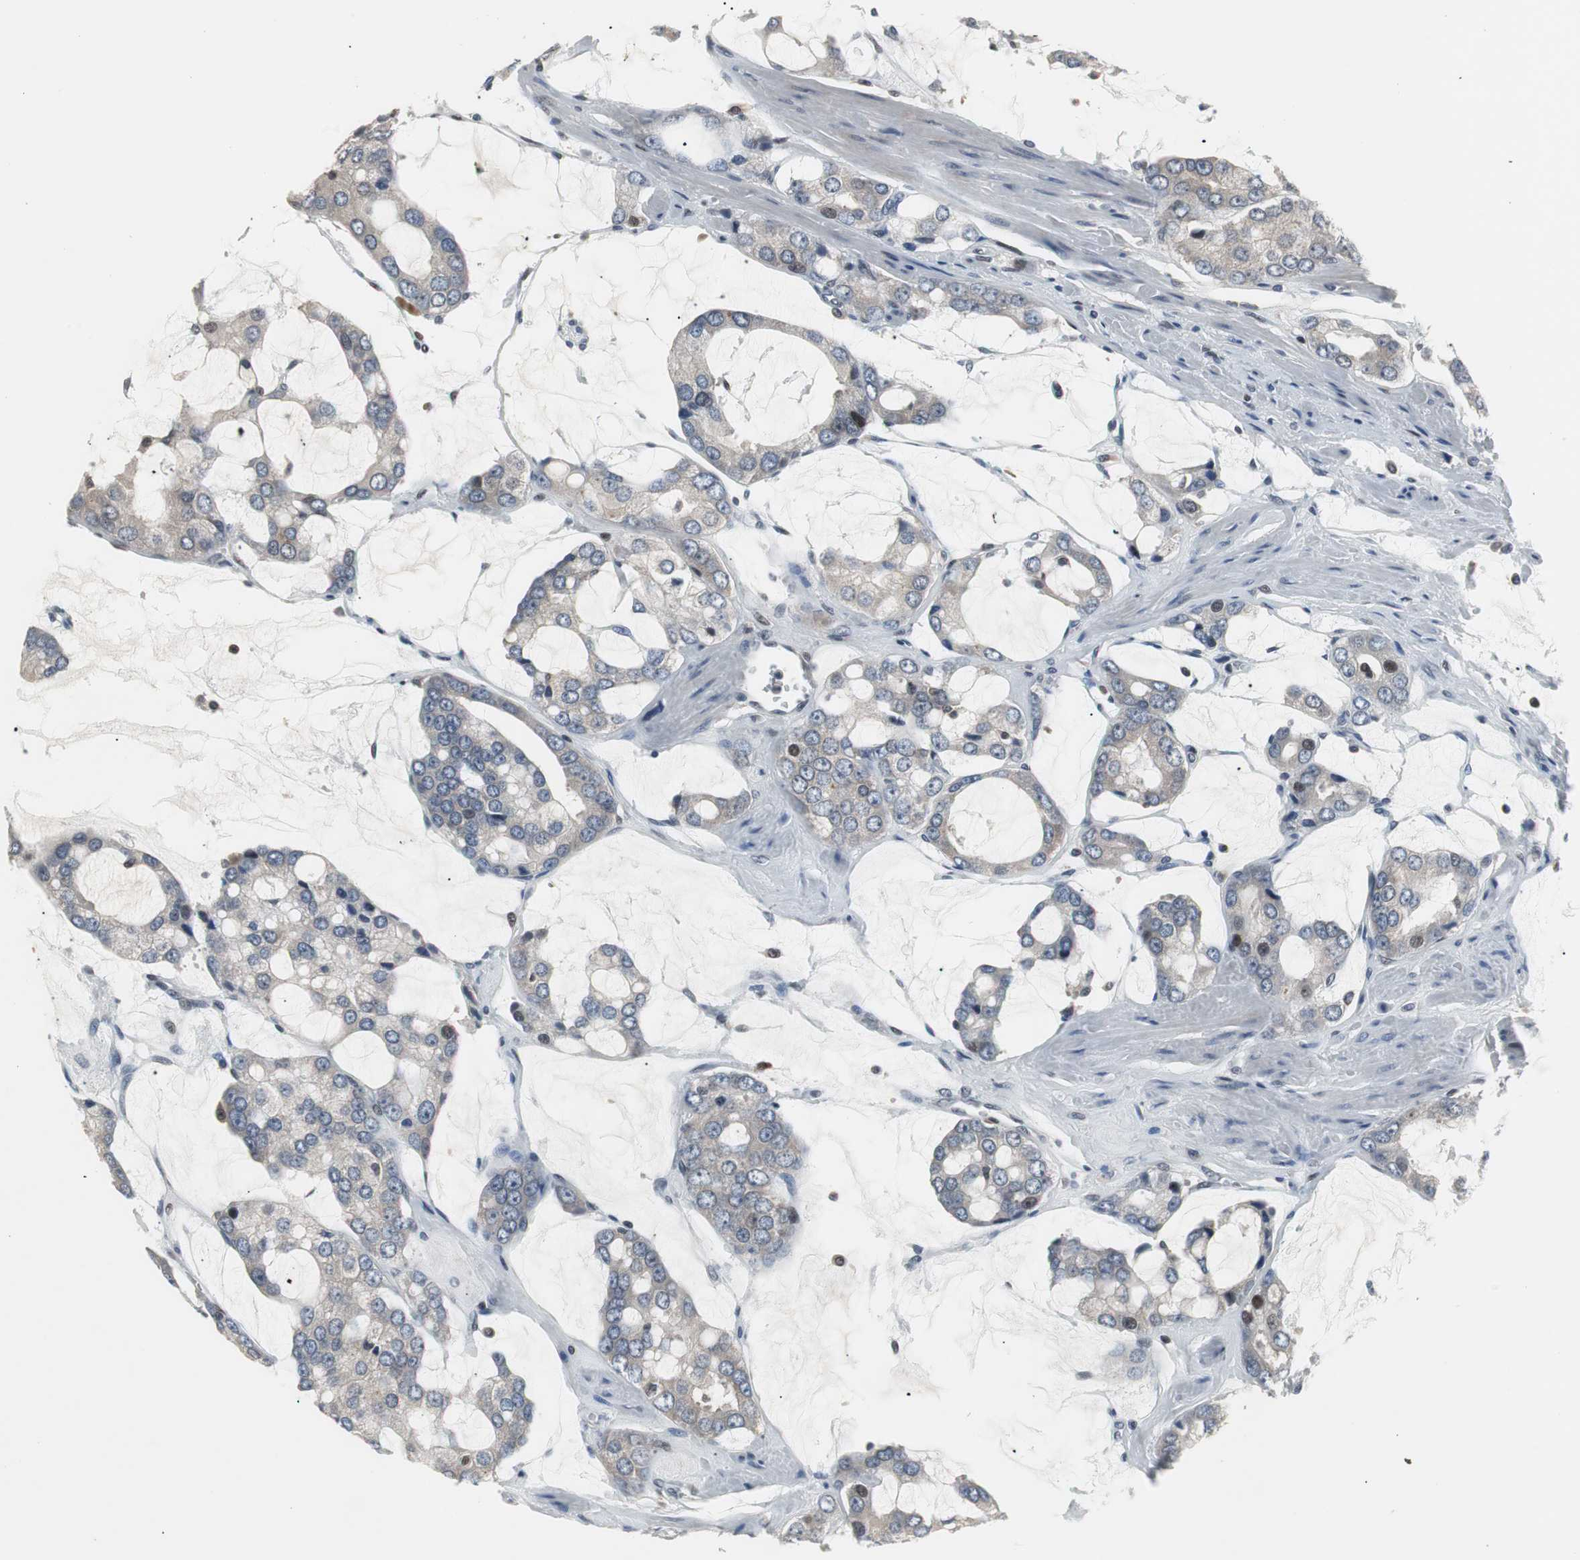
{"staining": {"intensity": "negative", "quantity": "none", "location": "none"}, "tissue": "prostate cancer", "cell_type": "Tumor cells", "image_type": "cancer", "snomed": [{"axis": "morphology", "description": "Adenocarcinoma, High grade"}, {"axis": "topography", "description": "Prostate"}], "caption": "Image shows no protein staining in tumor cells of high-grade adenocarcinoma (prostate) tissue.", "gene": "GRK2", "patient": {"sex": "male", "age": 67}}